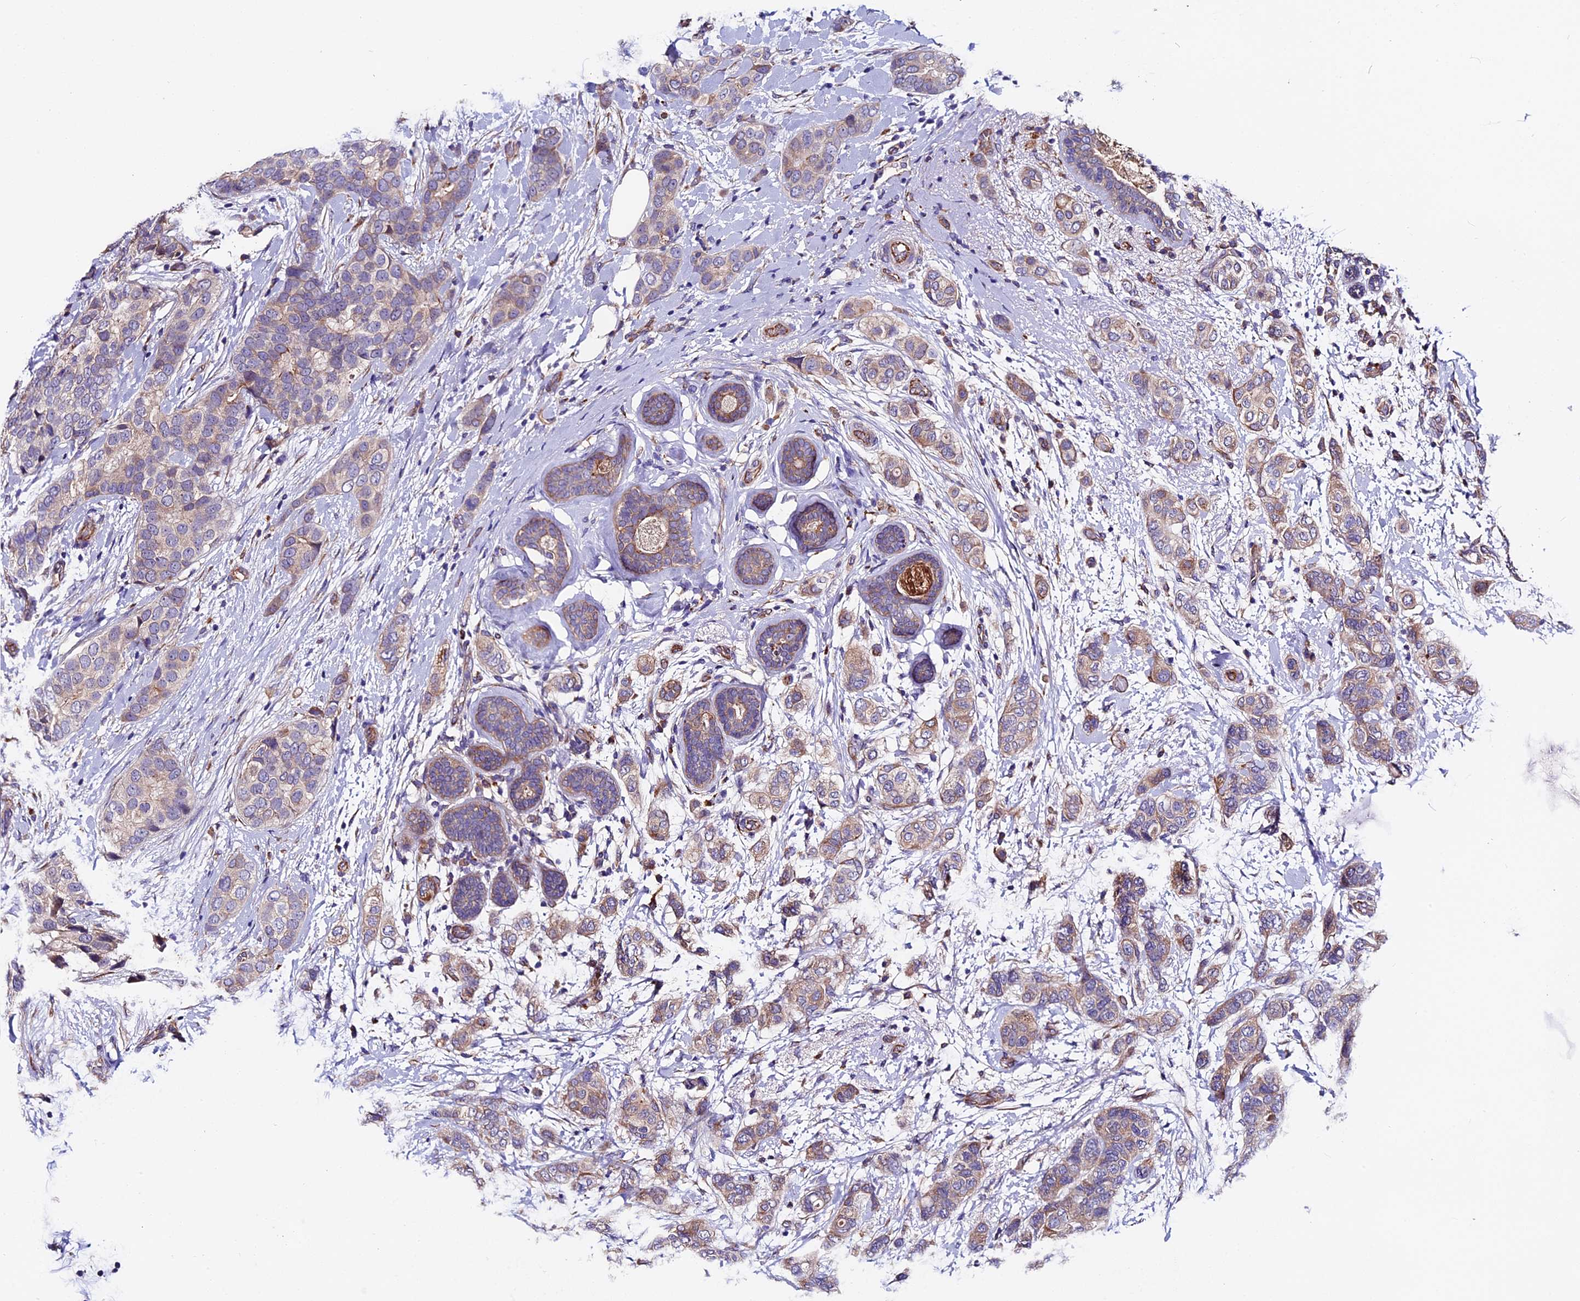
{"staining": {"intensity": "weak", "quantity": ">75%", "location": "cytoplasmic/membranous"}, "tissue": "breast cancer", "cell_type": "Tumor cells", "image_type": "cancer", "snomed": [{"axis": "morphology", "description": "Lobular carcinoma"}, {"axis": "topography", "description": "Breast"}], "caption": "A micrograph of human breast cancer stained for a protein shows weak cytoplasmic/membranous brown staining in tumor cells. Nuclei are stained in blue.", "gene": "CLN5", "patient": {"sex": "female", "age": 51}}